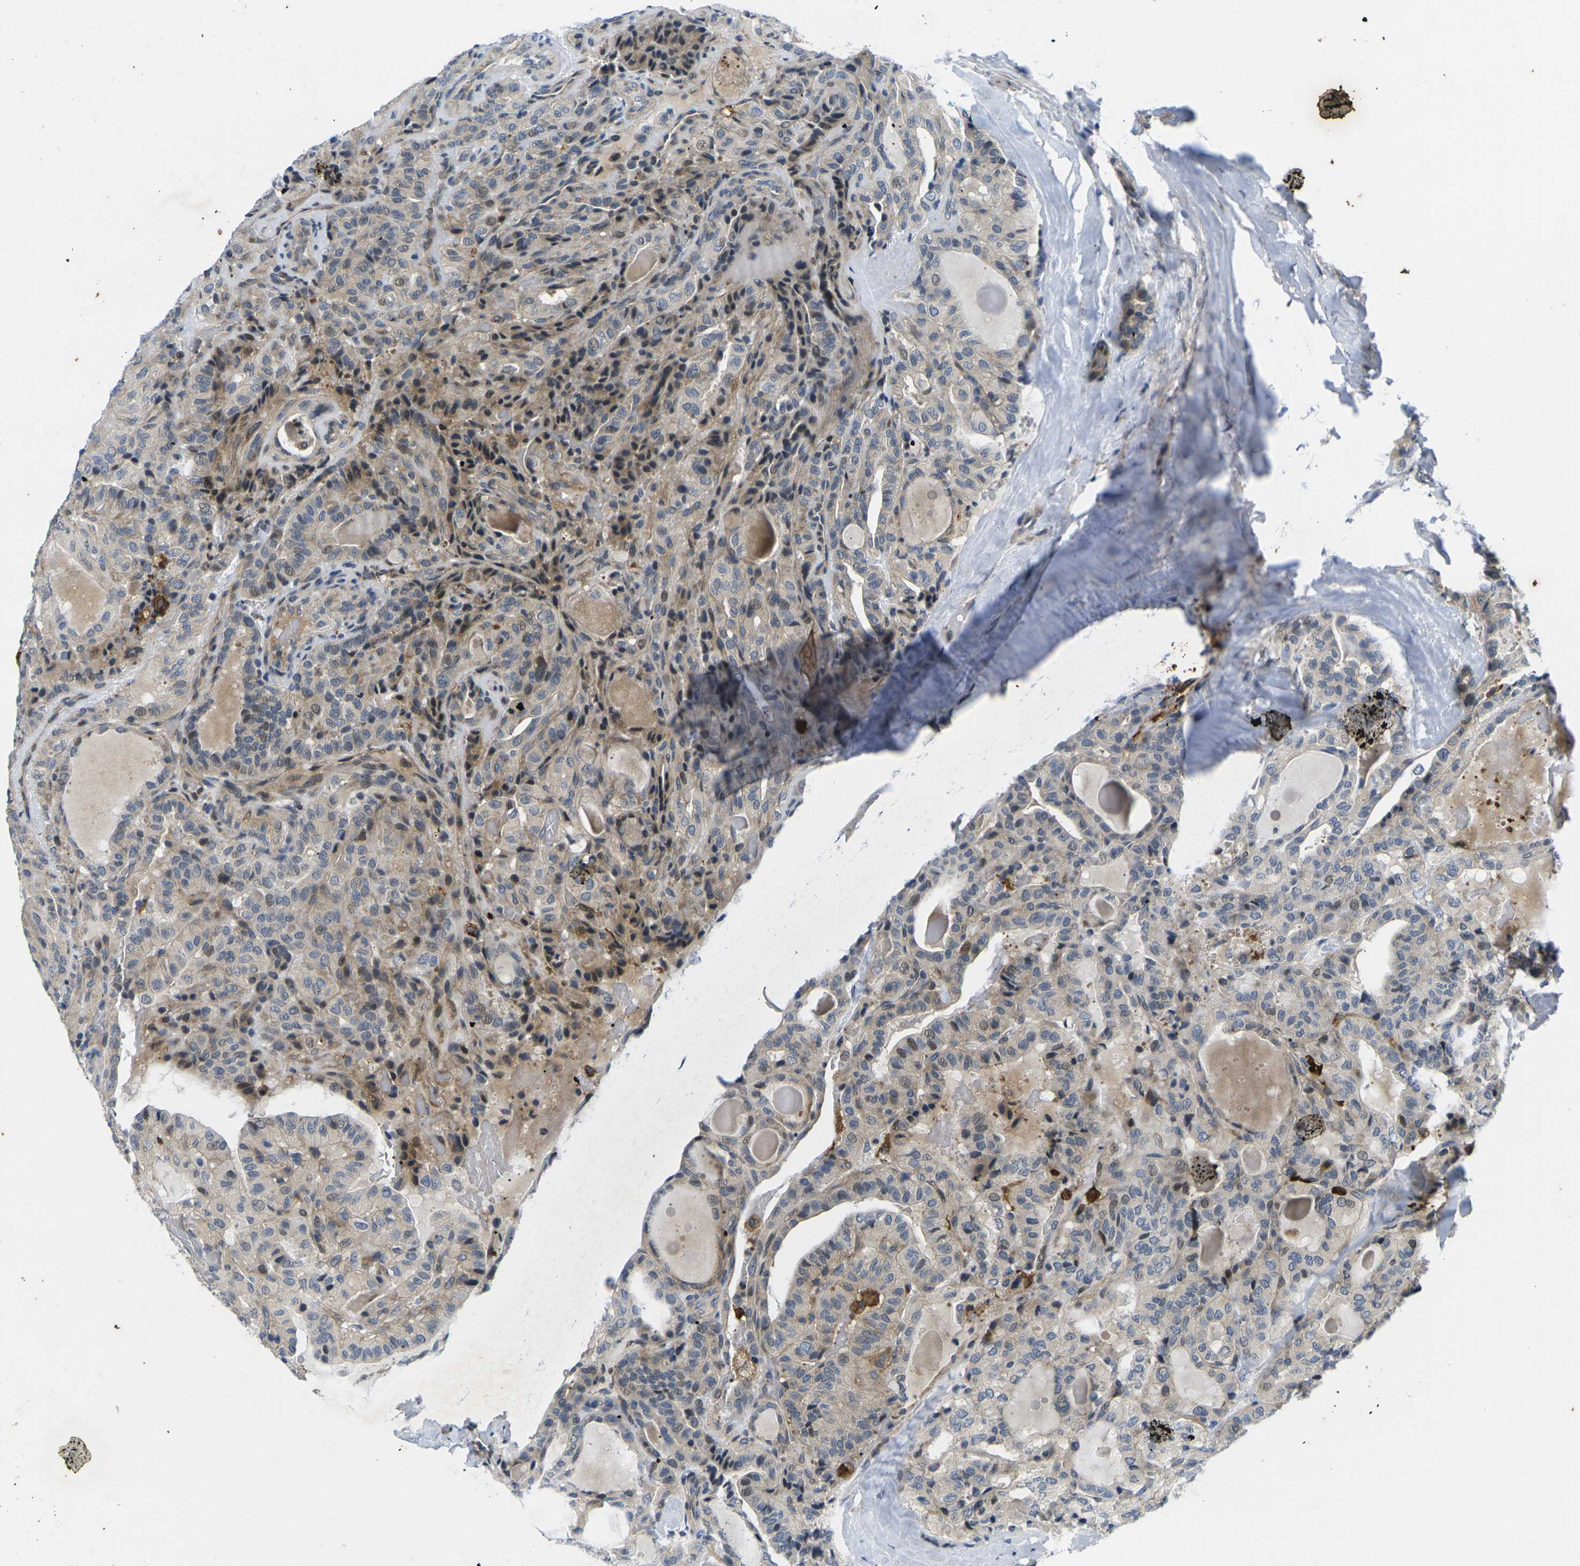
{"staining": {"intensity": "moderate", "quantity": "25%-75%", "location": "cytoplasmic/membranous,nuclear"}, "tissue": "thyroid cancer", "cell_type": "Tumor cells", "image_type": "cancer", "snomed": [{"axis": "morphology", "description": "Papillary adenocarcinoma, NOS"}, {"axis": "topography", "description": "Thyroid gland"}], "caption": "IHC photomicrograph of neoplastic tissue: human thyroid cancer stained using immunohistochemistry (IHC) shows medium levels of moderate protein expression localized specifically in the cytoplasmic/membranous and nuclear of tumor cells, appearing as a cytoplasmic/membranous and nuclear brown color.", "gene": "ROBO2", "patient": {"sex": "male", "age": 77}}